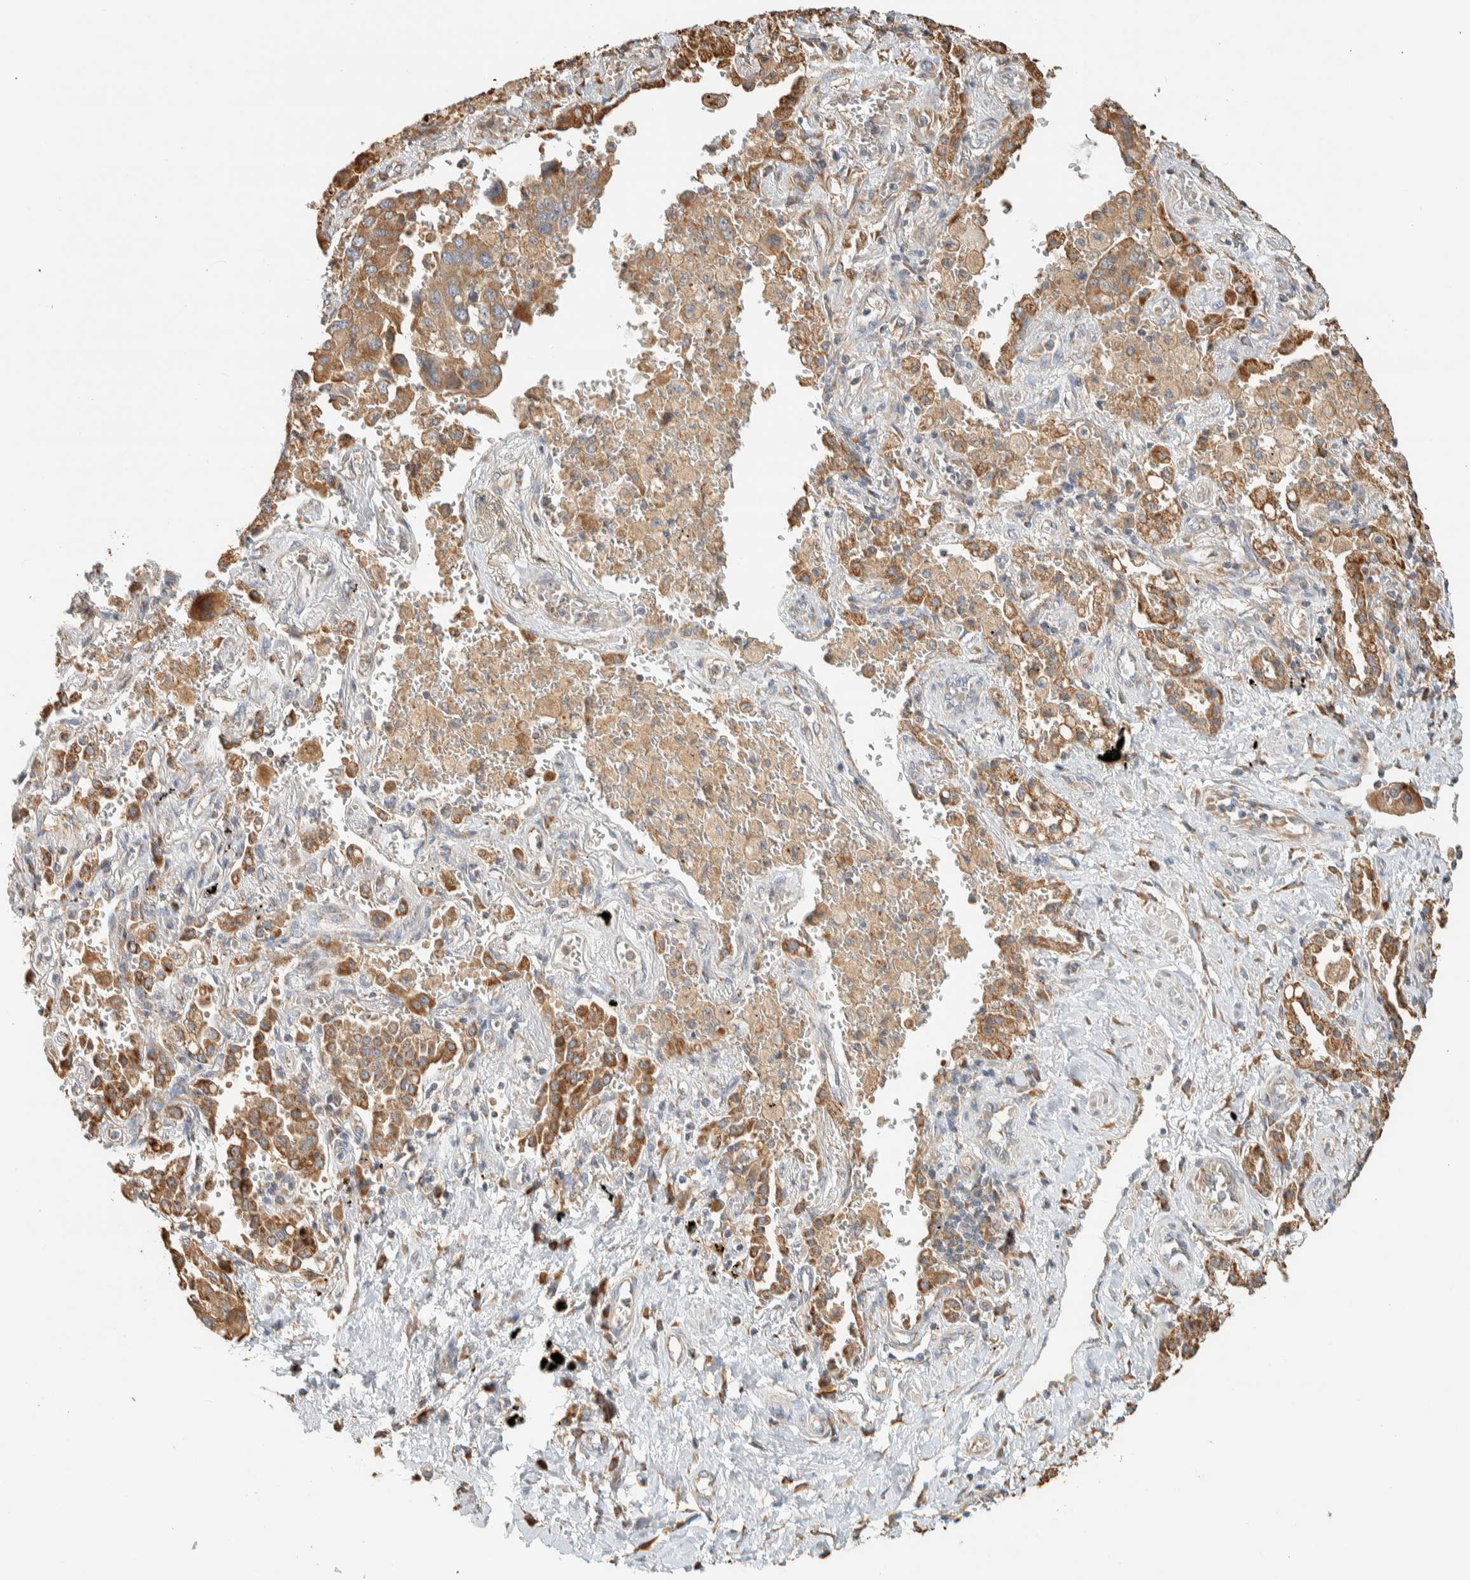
{"staining": {"intensity": "moderate", "quantity": ">75%", "location": "cytoplasmic/membranous"}, "tissue": "lung cancer", "cell_type": "Tumor cells", "image_type": "cancer", "snomed": [{"axis": "morphology", "description": "Adenocarcinoma, NOS"}, {"axis": "topography", "description": "Lung"}], "caption": "The immunohistochemical stain shows moderate cytoplasmic/membranous staining in tumor cells of adenocarcinoma (lung) tissue. (Brightfield microscopy of DAB IHC at high magnification).", "gene": "RAB11FIP1", "patient": {"sex": "female", "age": 65}}